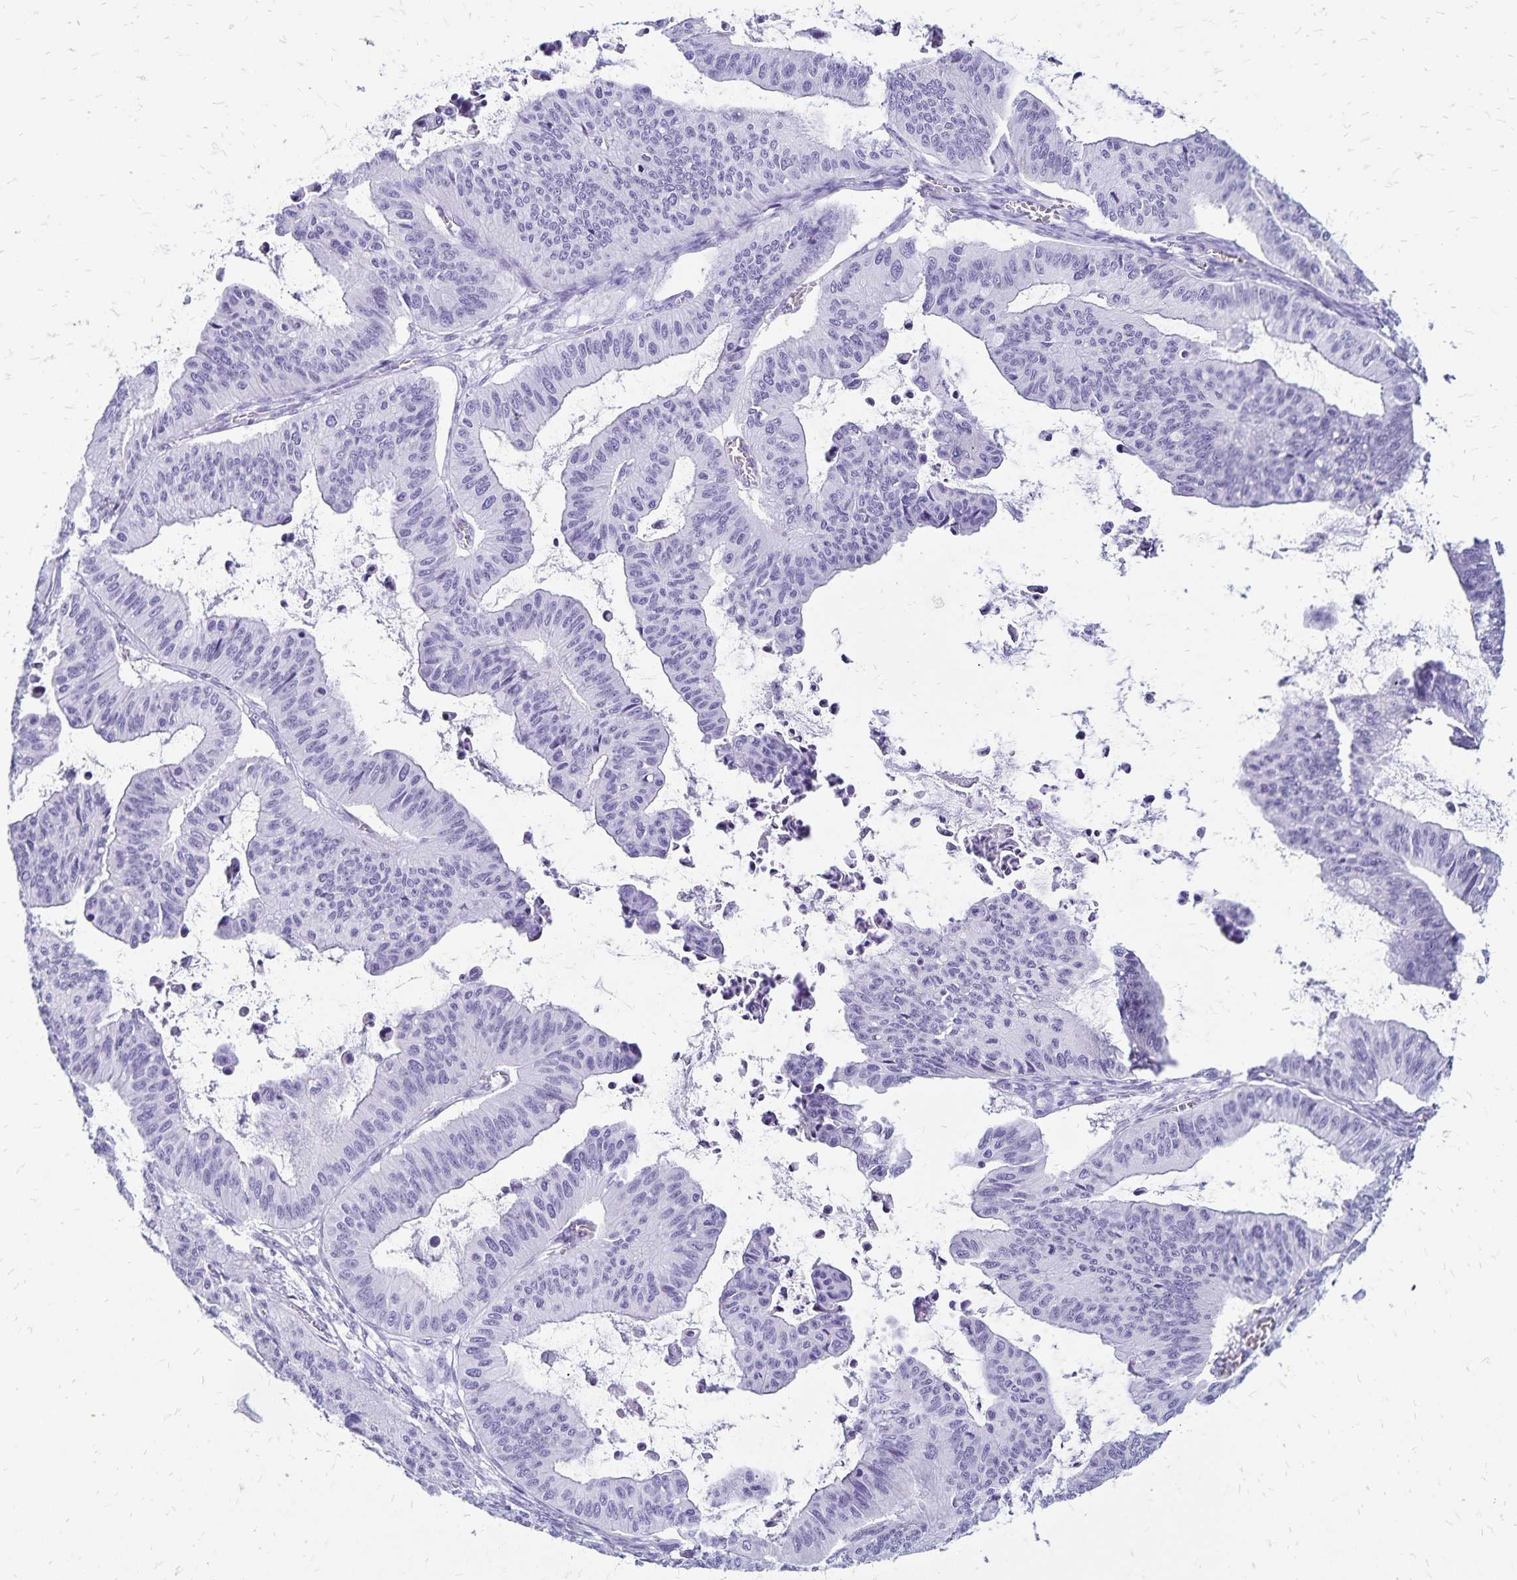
{"staining": {"intensity": "negative", "quantity": "none", "location": "none"}, "tissue": "ovarian cancer", "cell_type": "Tumor cells", "image_type": "cancer", "snomed": [{"axis": "morphology", "description": "Cystadenocarcinoma, mucinous, NOS"}, {"axis": "topography", "description": "Ovary"}], "caption": "The histopathology image exhibits no staining of tumor cells in ovarian cancer (mucinous cystadenocarcinoma).", "gene": "LIN28B", "patient": {"sex": "female", "age": 72}}